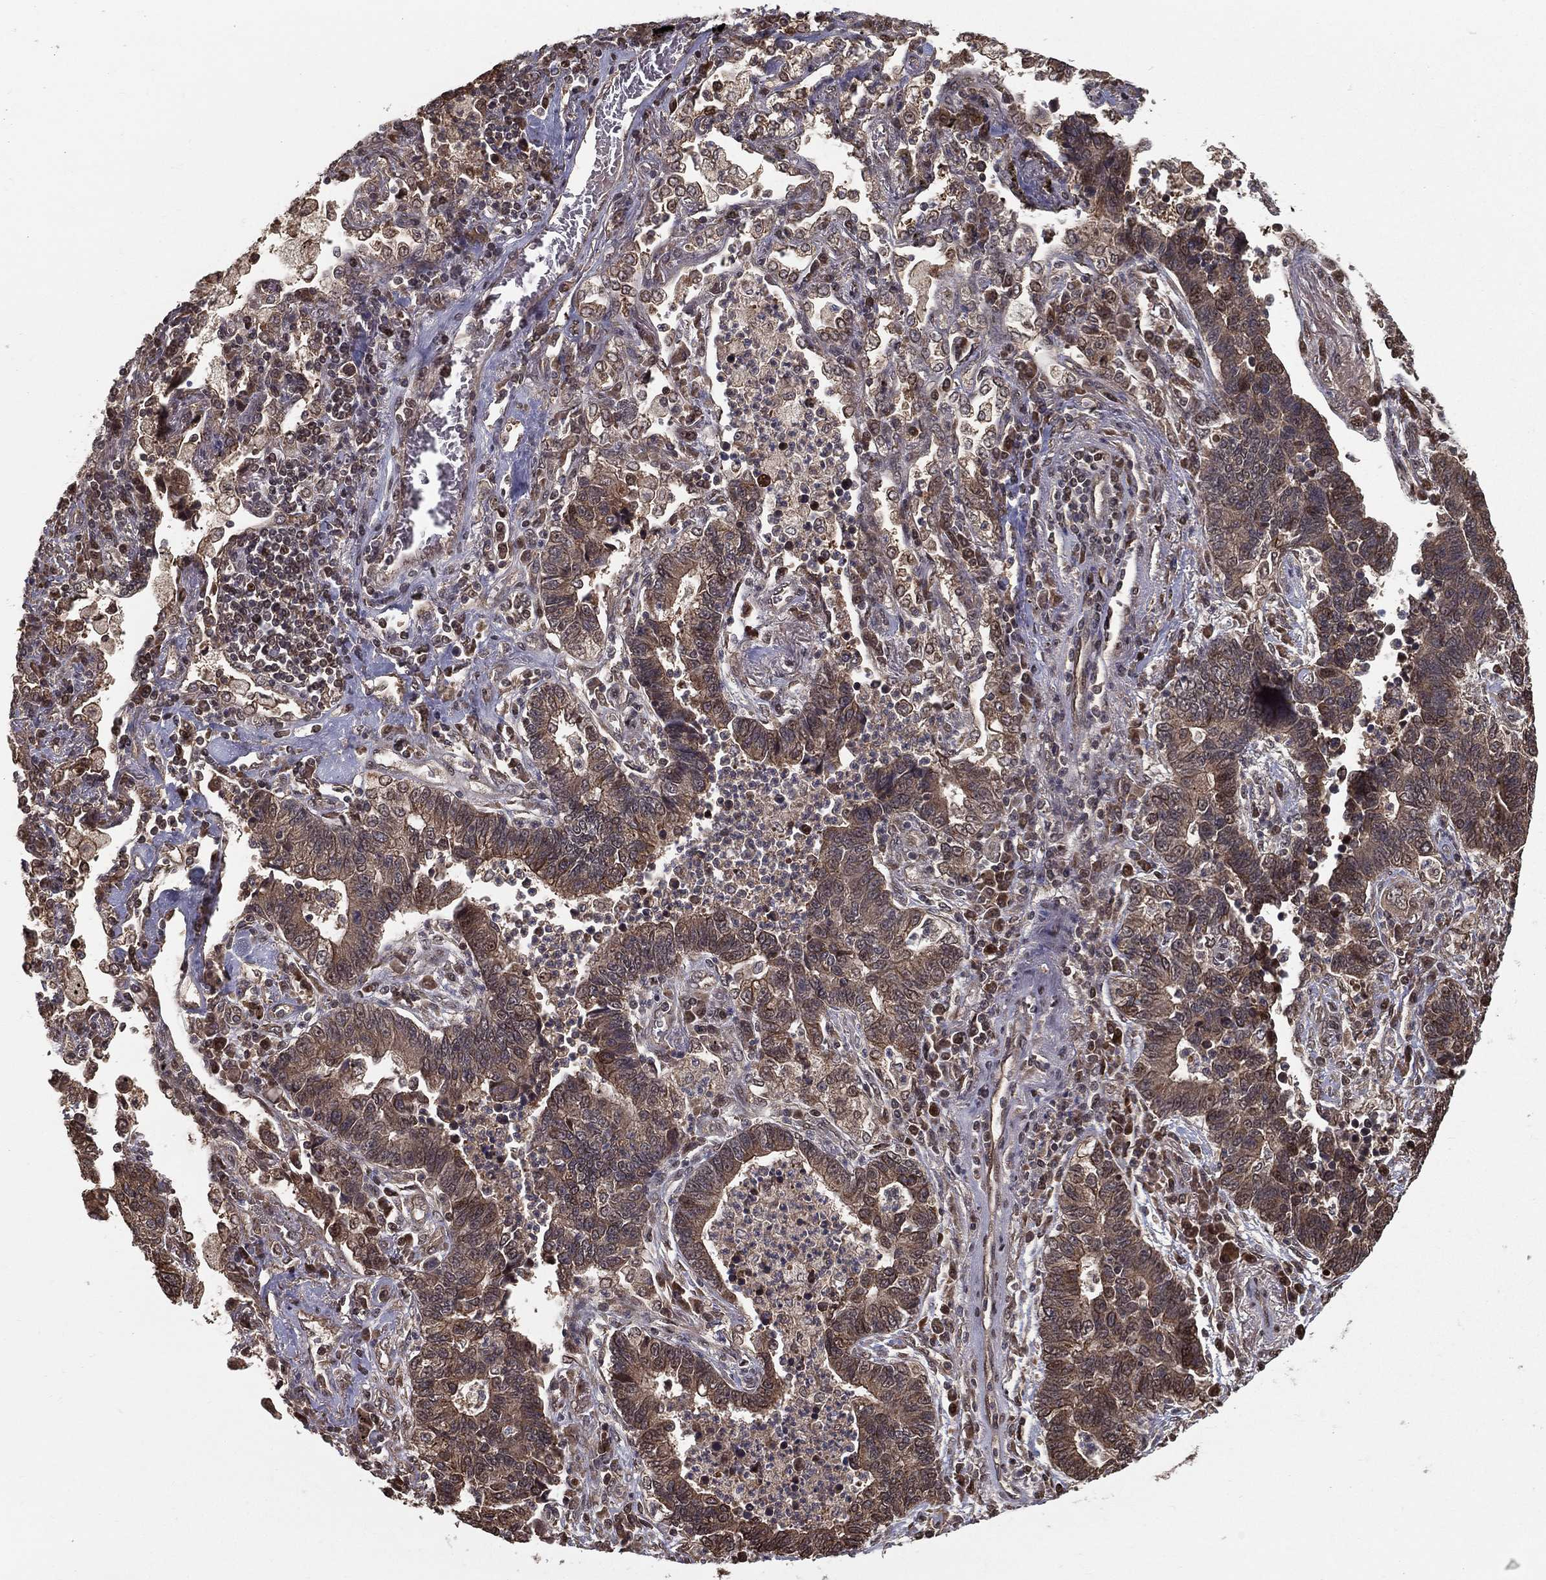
{"staining": {"intensity": "moderate", "quantity": "<25%", "location": "cytoplasmic/membranous"}, "tissue": "lung cancer", "cell_type": "Tumor cells", "image_type": "cancer", "snomed": [{"axis": "morphology", "description": "Adenocarcinoma, NOS"}, {"axis": "topography", "description": "Lung"}], "caption": "Moderate cytoplasmic/membranous protein staining is identified in approximately <25% of tumor cells in adenocarcinoma (lung).", "gene": "SLC6A6", "patient": {"sex": "female", "age": 57}}